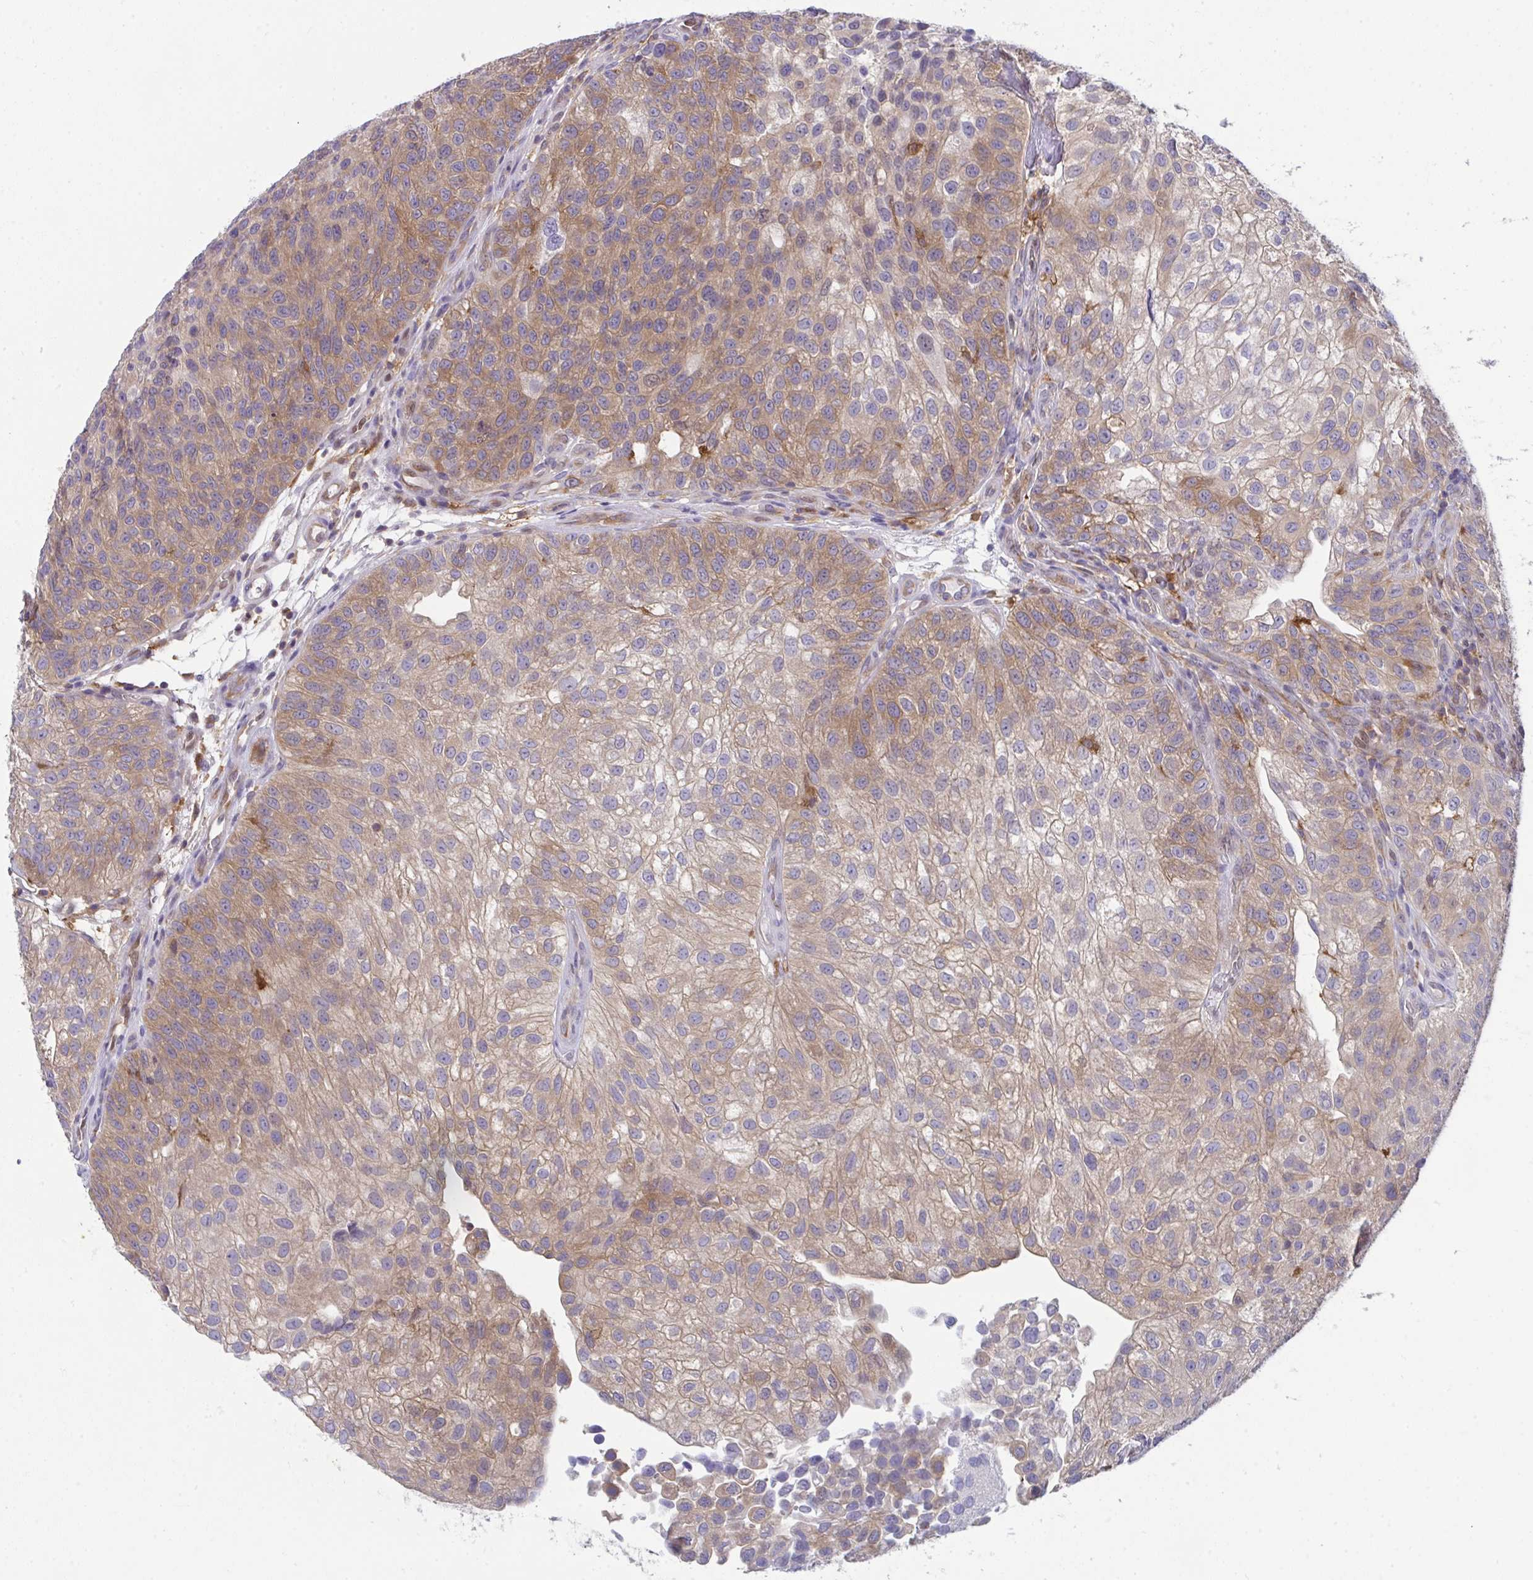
{"staining": {"intensity": "moderate", "quantity": ">75%", "location": "cytoplasmic/membranous"}, "tissue": "urothelial cancer", "cell_type": "Tumor cells", "image_type": "cancer", "snomed": [{"axis": "morphology", "description": "Urothelial carcinoma, NOS"}, {"axis": "topography", "description": "Urinary bladder"}], "caption": "Urothelial cancer tissue demonstrates moderate cytoplasmic/membranous expression in approximately >75% of tumor cells, visualized by immunohistochemistry.", "gene": "ALDH16A1", "patient": {"sex": "male", "age": 87}}